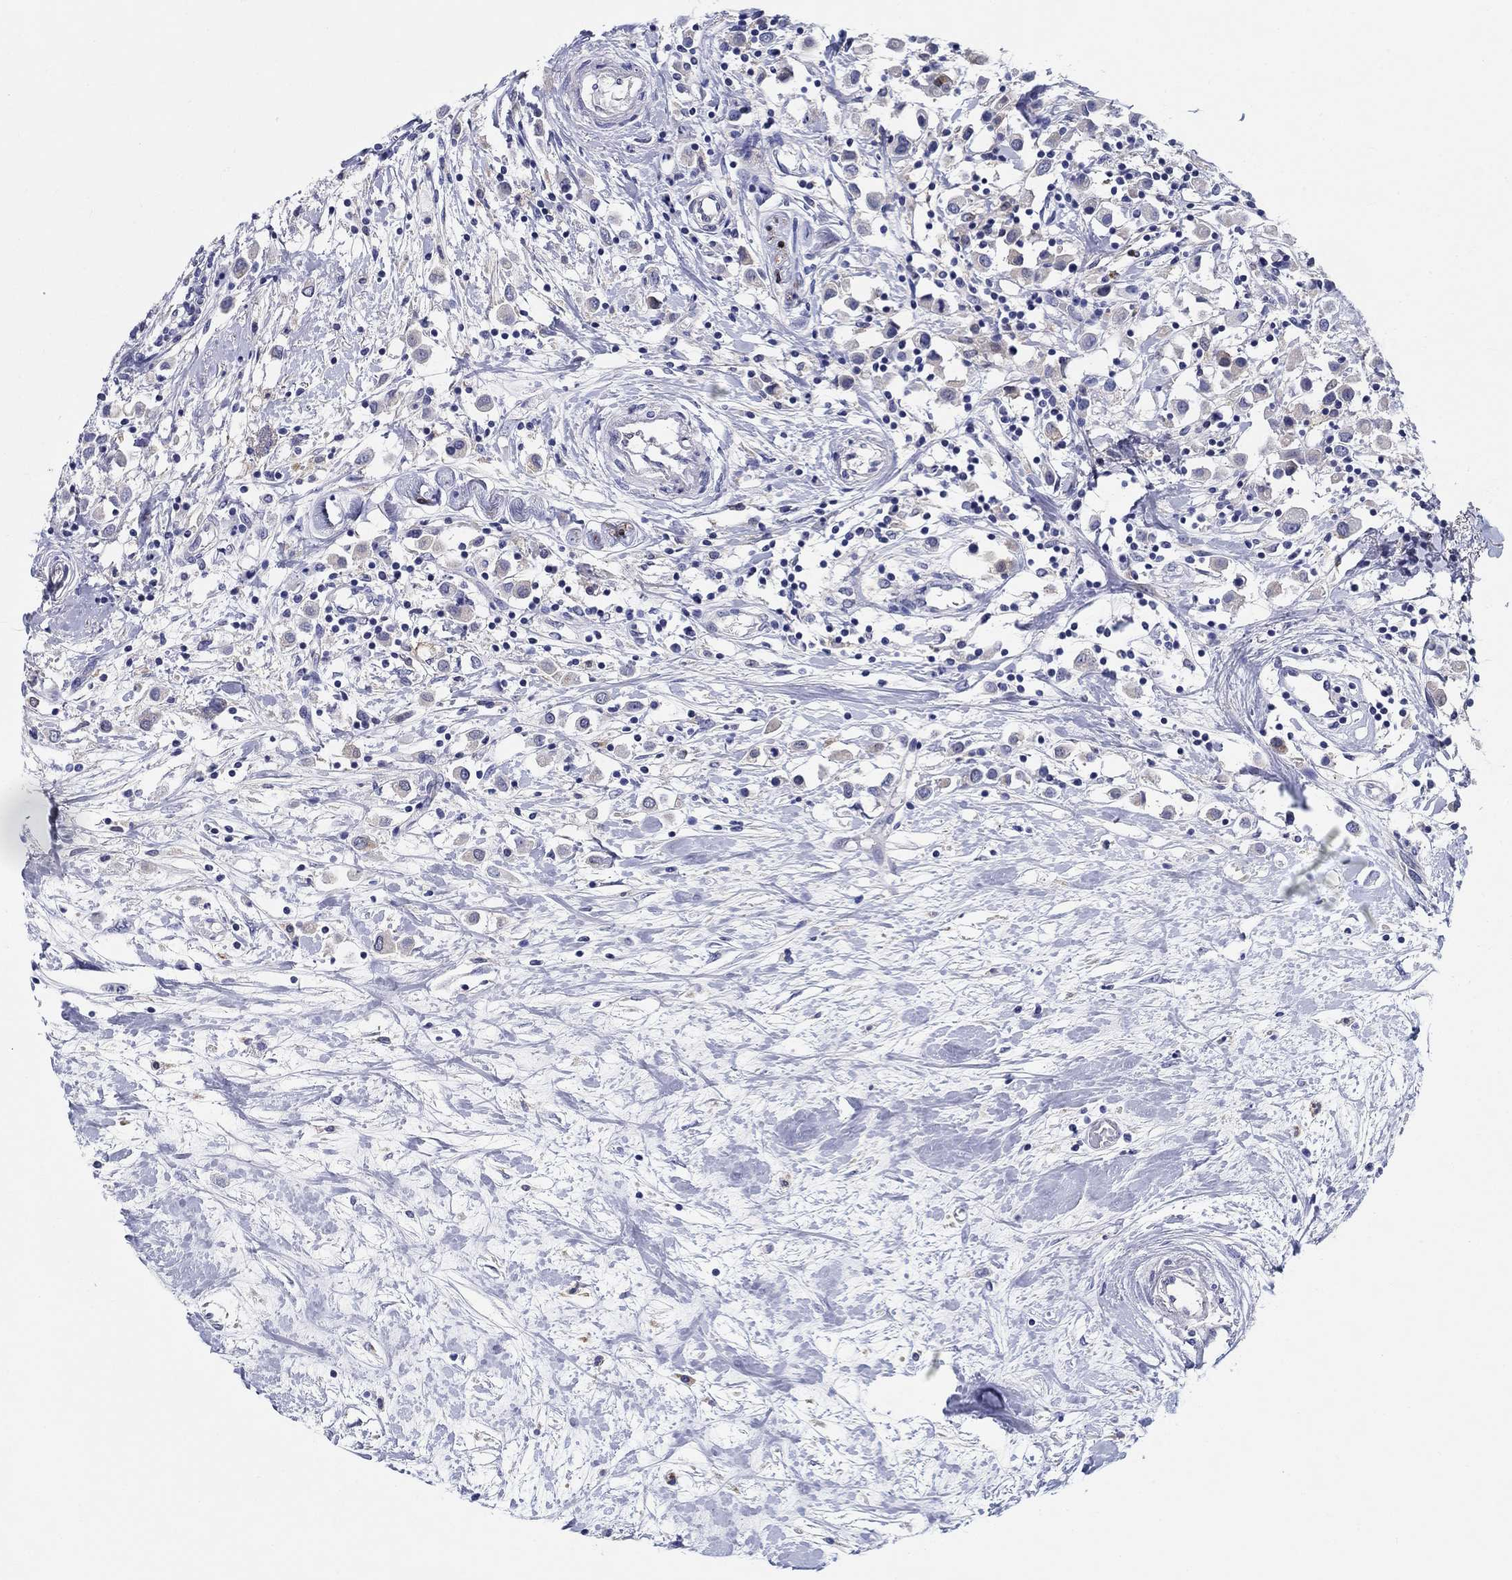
{"staining": {"intensity": "negative", "quantity": "none", "location": "none"}, "tissue": "breast cancer", "cell_type": "Tumor cells", "image_type": "cancer", "snomed": [{"axis": "morphology", "description": "Duct carcinoma"}, {"axis": "topography", "description": "Breast"}], "caption": "The immunohistochemistry photomicrograph has no significant positivity in tumor cells of breast cancer tissue.", "gene": "RAP1GAP", "patient": {"sex": "female", "age": 61}}